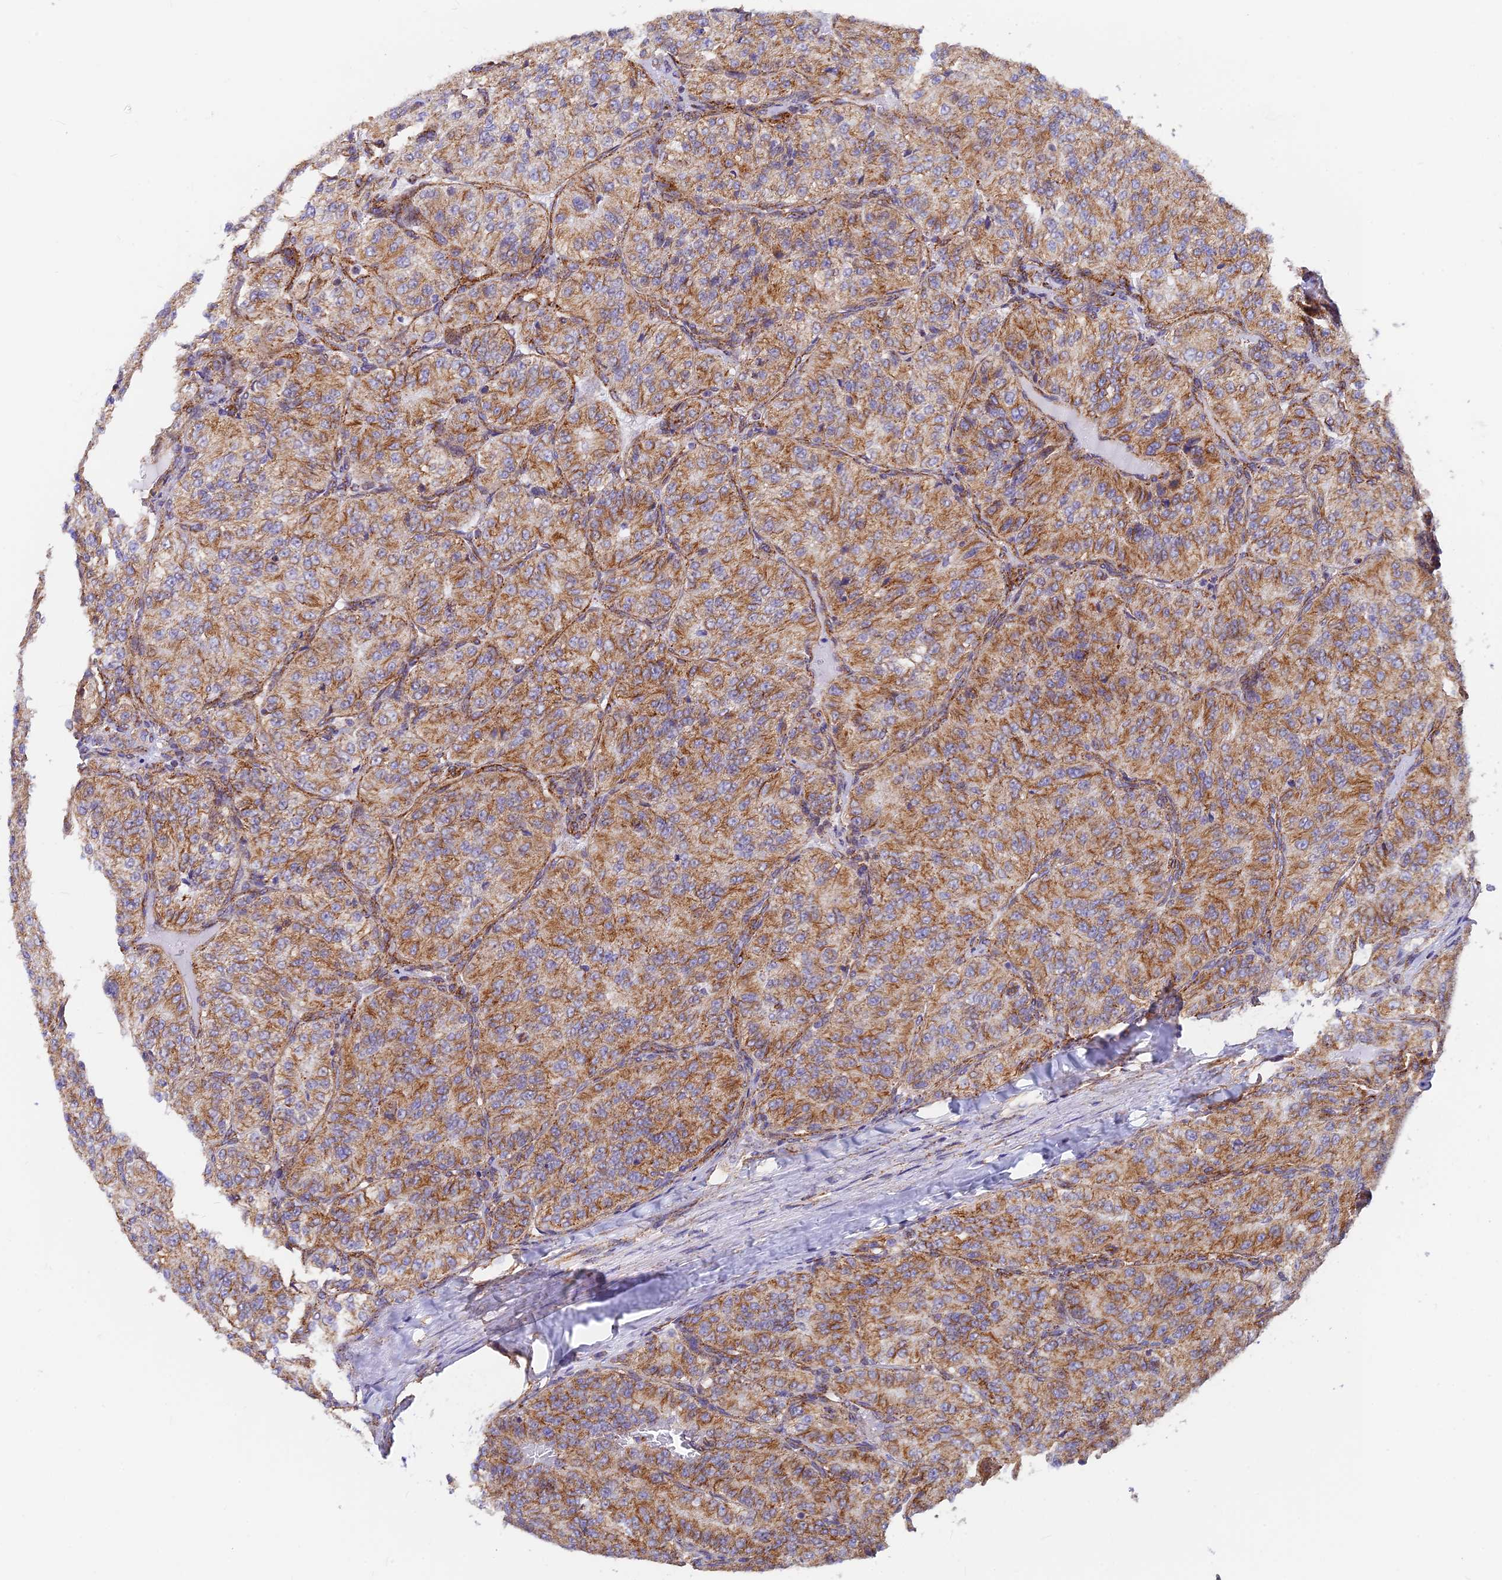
{"staining": {"intensity": "moderate", "quantity": ">75%", "location": "cytoplasmic/membranous"}, "tissue": "renal cancer", "cell_type": "Tumor cells", "image_type": "cancer", "snomed": [{"axis": "morphology", "description": "Adenocarcinoma, NOS"}, {"axis": "topography", "description": "Kidney"}], "caption": "Tumor cells demonstrate medium levels of moderate cytoplasmic/membranous staining in about >75% of cells in renal cancer (adenocarcinoma).", "gene": "VSTM2L", "patient": {"sex": "female", "age": 63}}